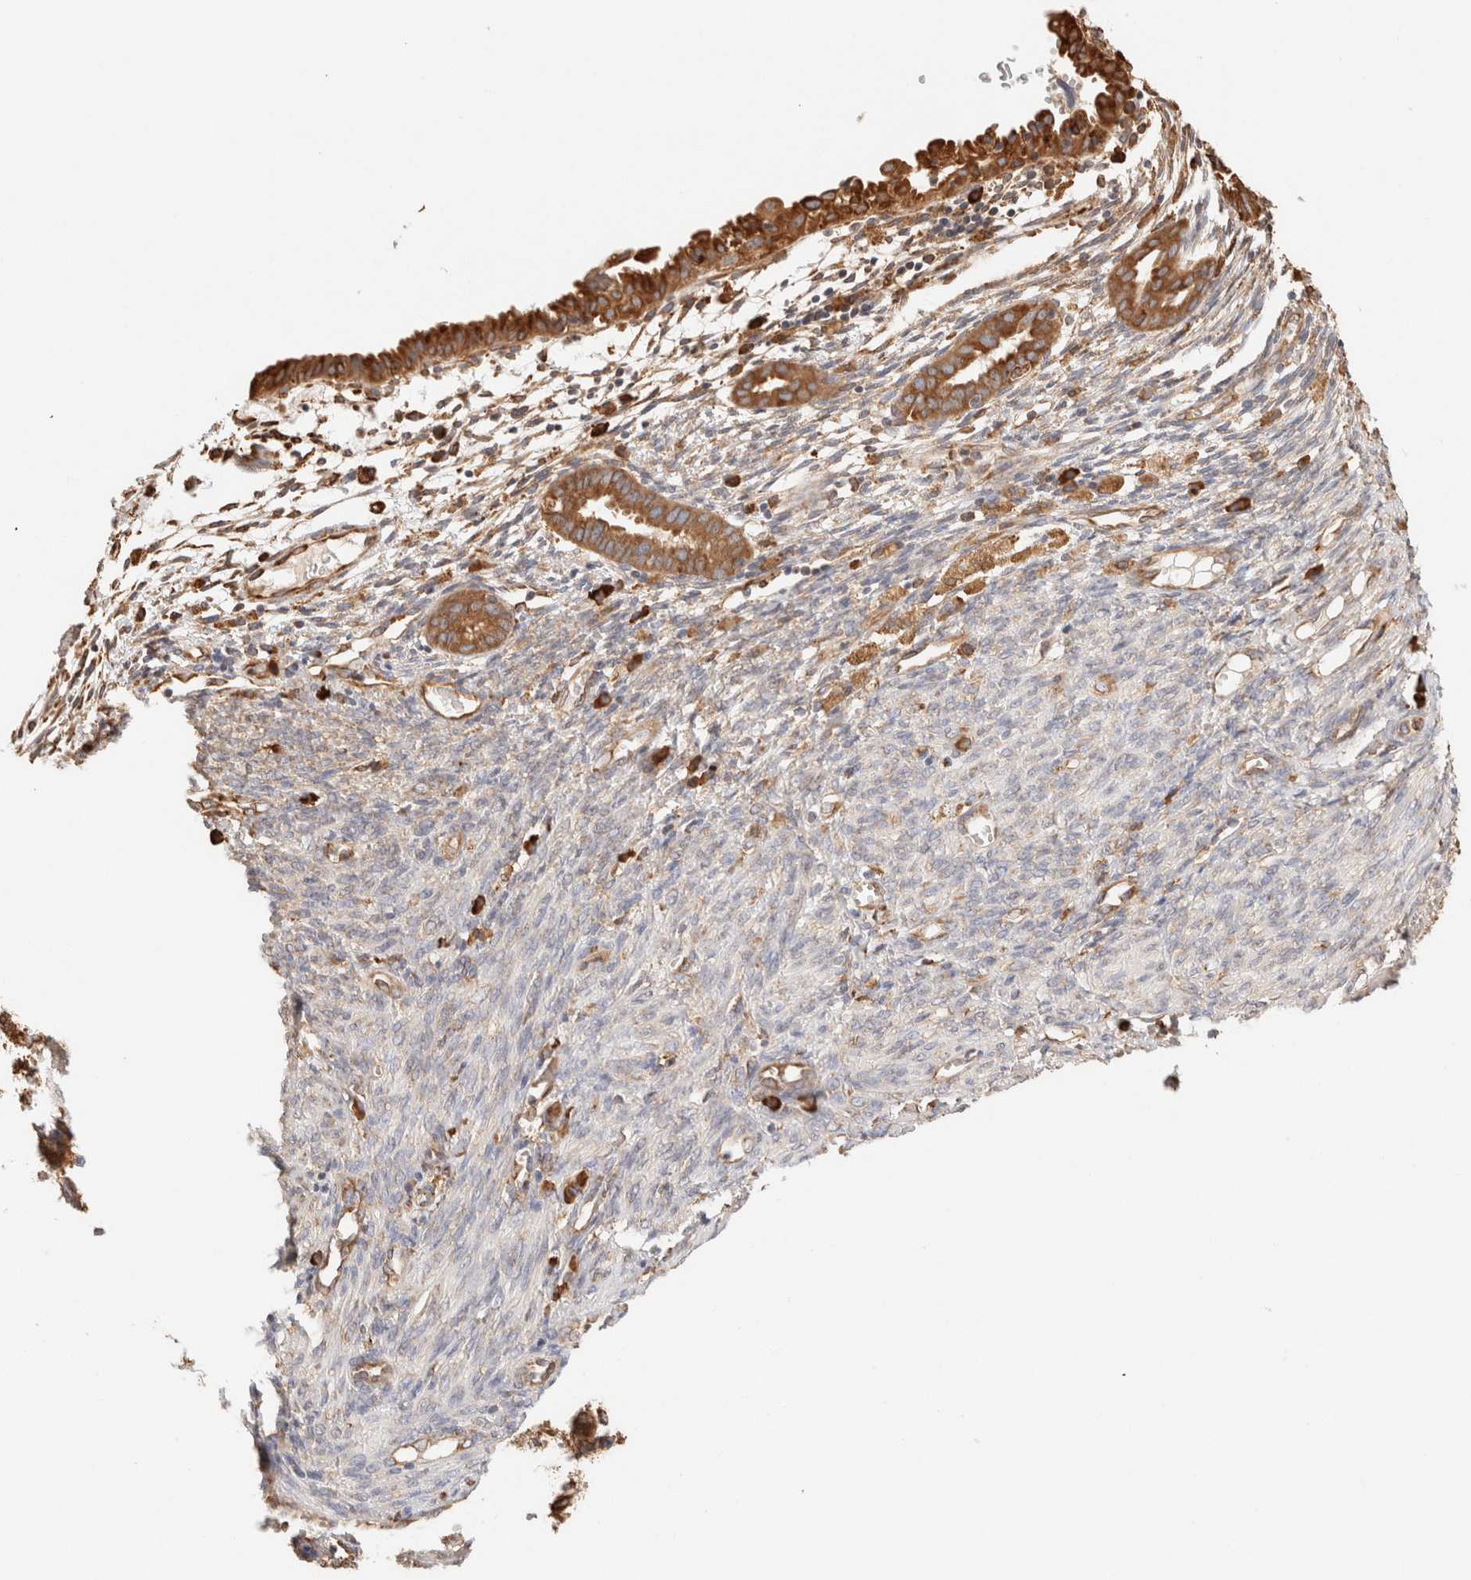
{"staining": {"intensity": "strong", "quantity": ">75%", "location": "cytoplasmic/membranous"}, "tissue": "cervical cancer", "cell_type": "Tumor cells", "image_type": "cancer", "snomed": [{"axis": "morphology", "description": "Normal tissue, NOS"}, {"axis": "morphology", "description": "Adenocarcinoma, NOS"}, {"axis": "topography", "description": "Cervix"}, {"axis": "topography", "description": "Endometrium"}], "caption": "A histopathology image showing strong cytoplasmic/membranous expression in about >75% of tumor cells in cervical adenocarcinoma, as visualized by brown immunohistochemical staining.", "gene": "FER", "patient": {"sex": "female", "age": 86}}